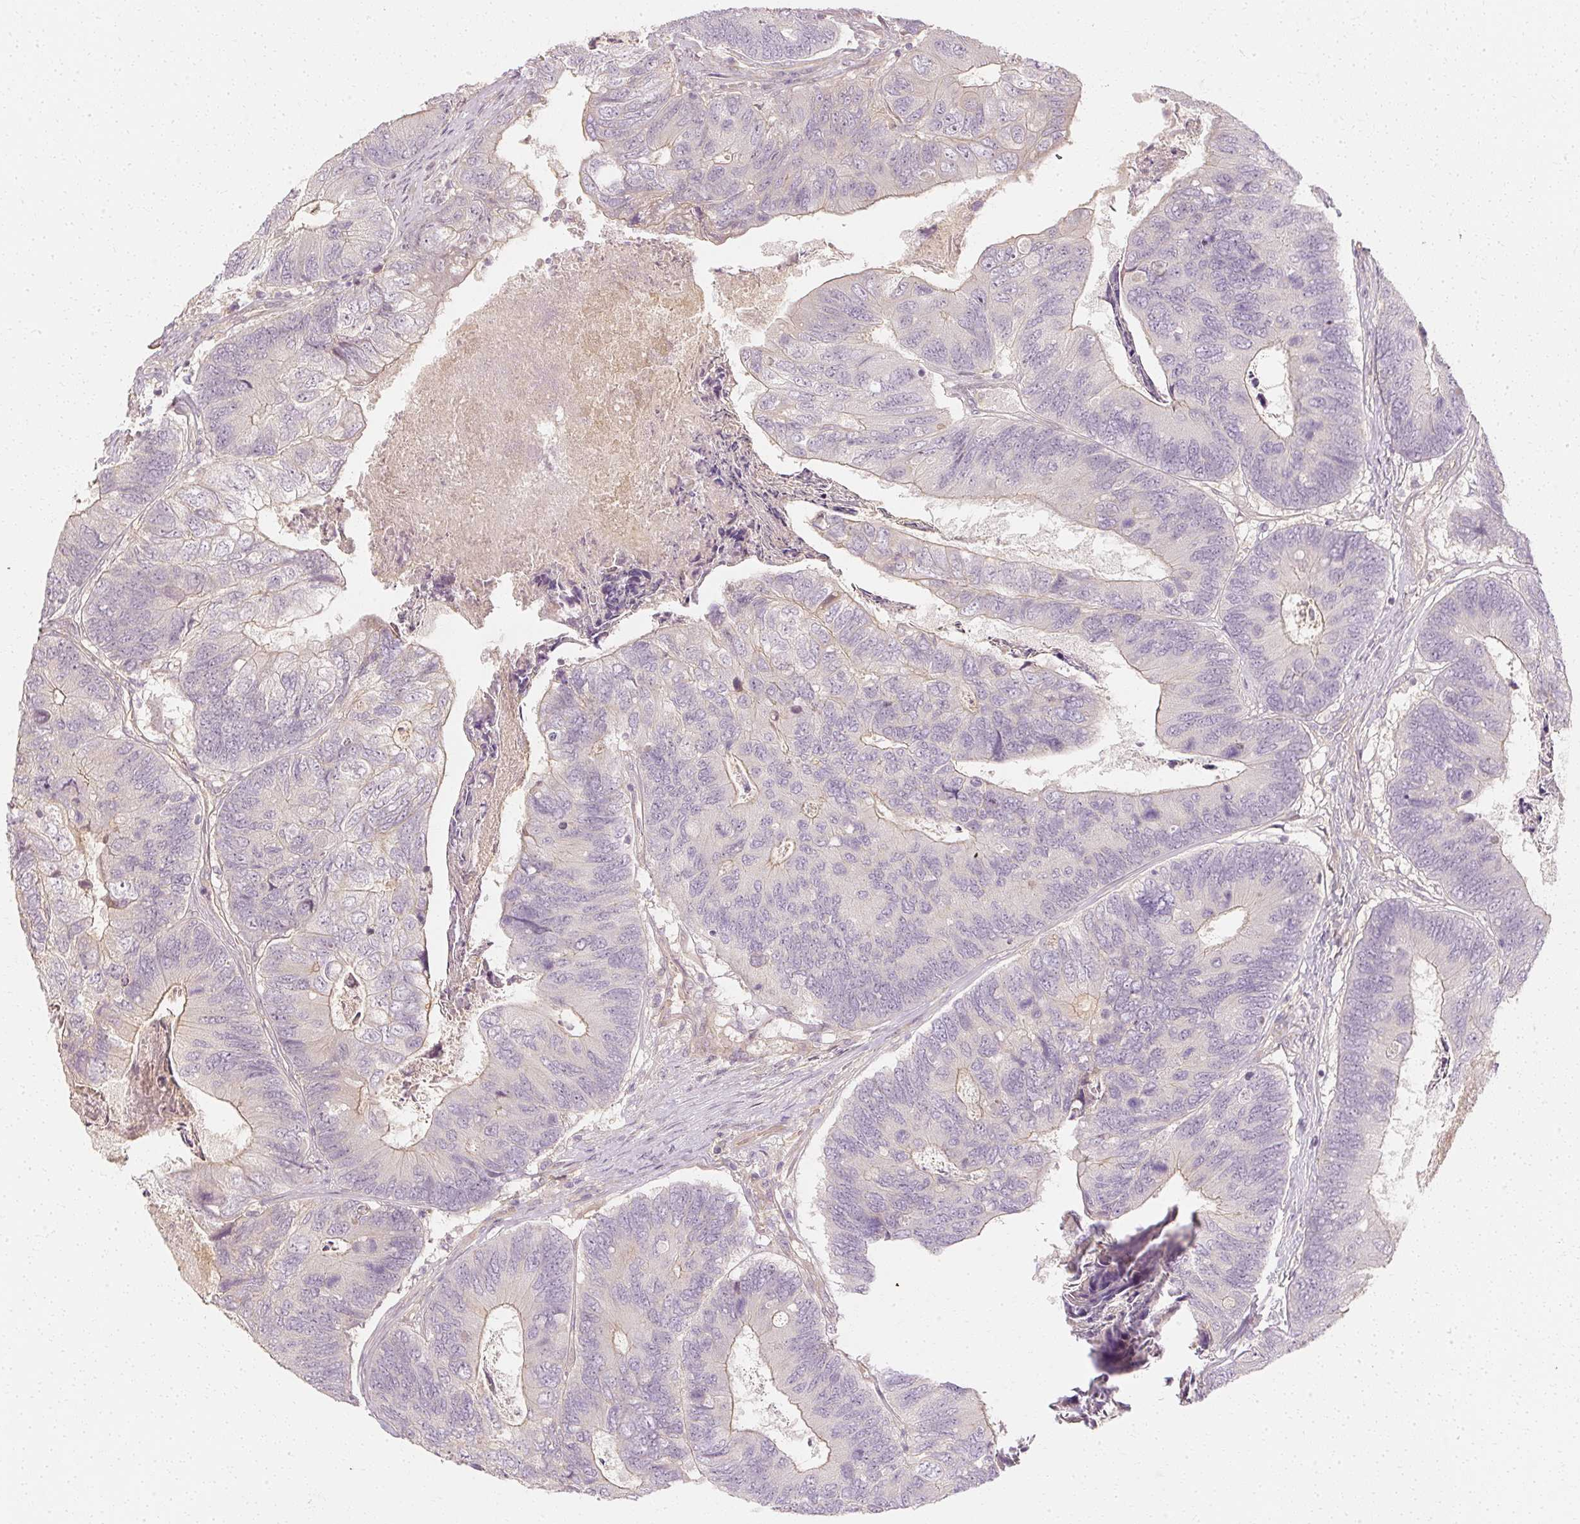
{"staining": {"intensity": "negative", "quantity": "none", "location": "none"}, "tissue": "colorectal cancer", "cell_type": "Tumor cells", "image_type": "cancer", "snomed": [{"axis": "morphology", "description": "Adenocarcinoma, NOS"}, {"axis": "topography", "description": "Colon"}], "caption": "Tumor cells are negative for brown protein staining in colorectal cancer.", "gene": "GNAQ", "patient": {"sex": "female", "age": 67}}